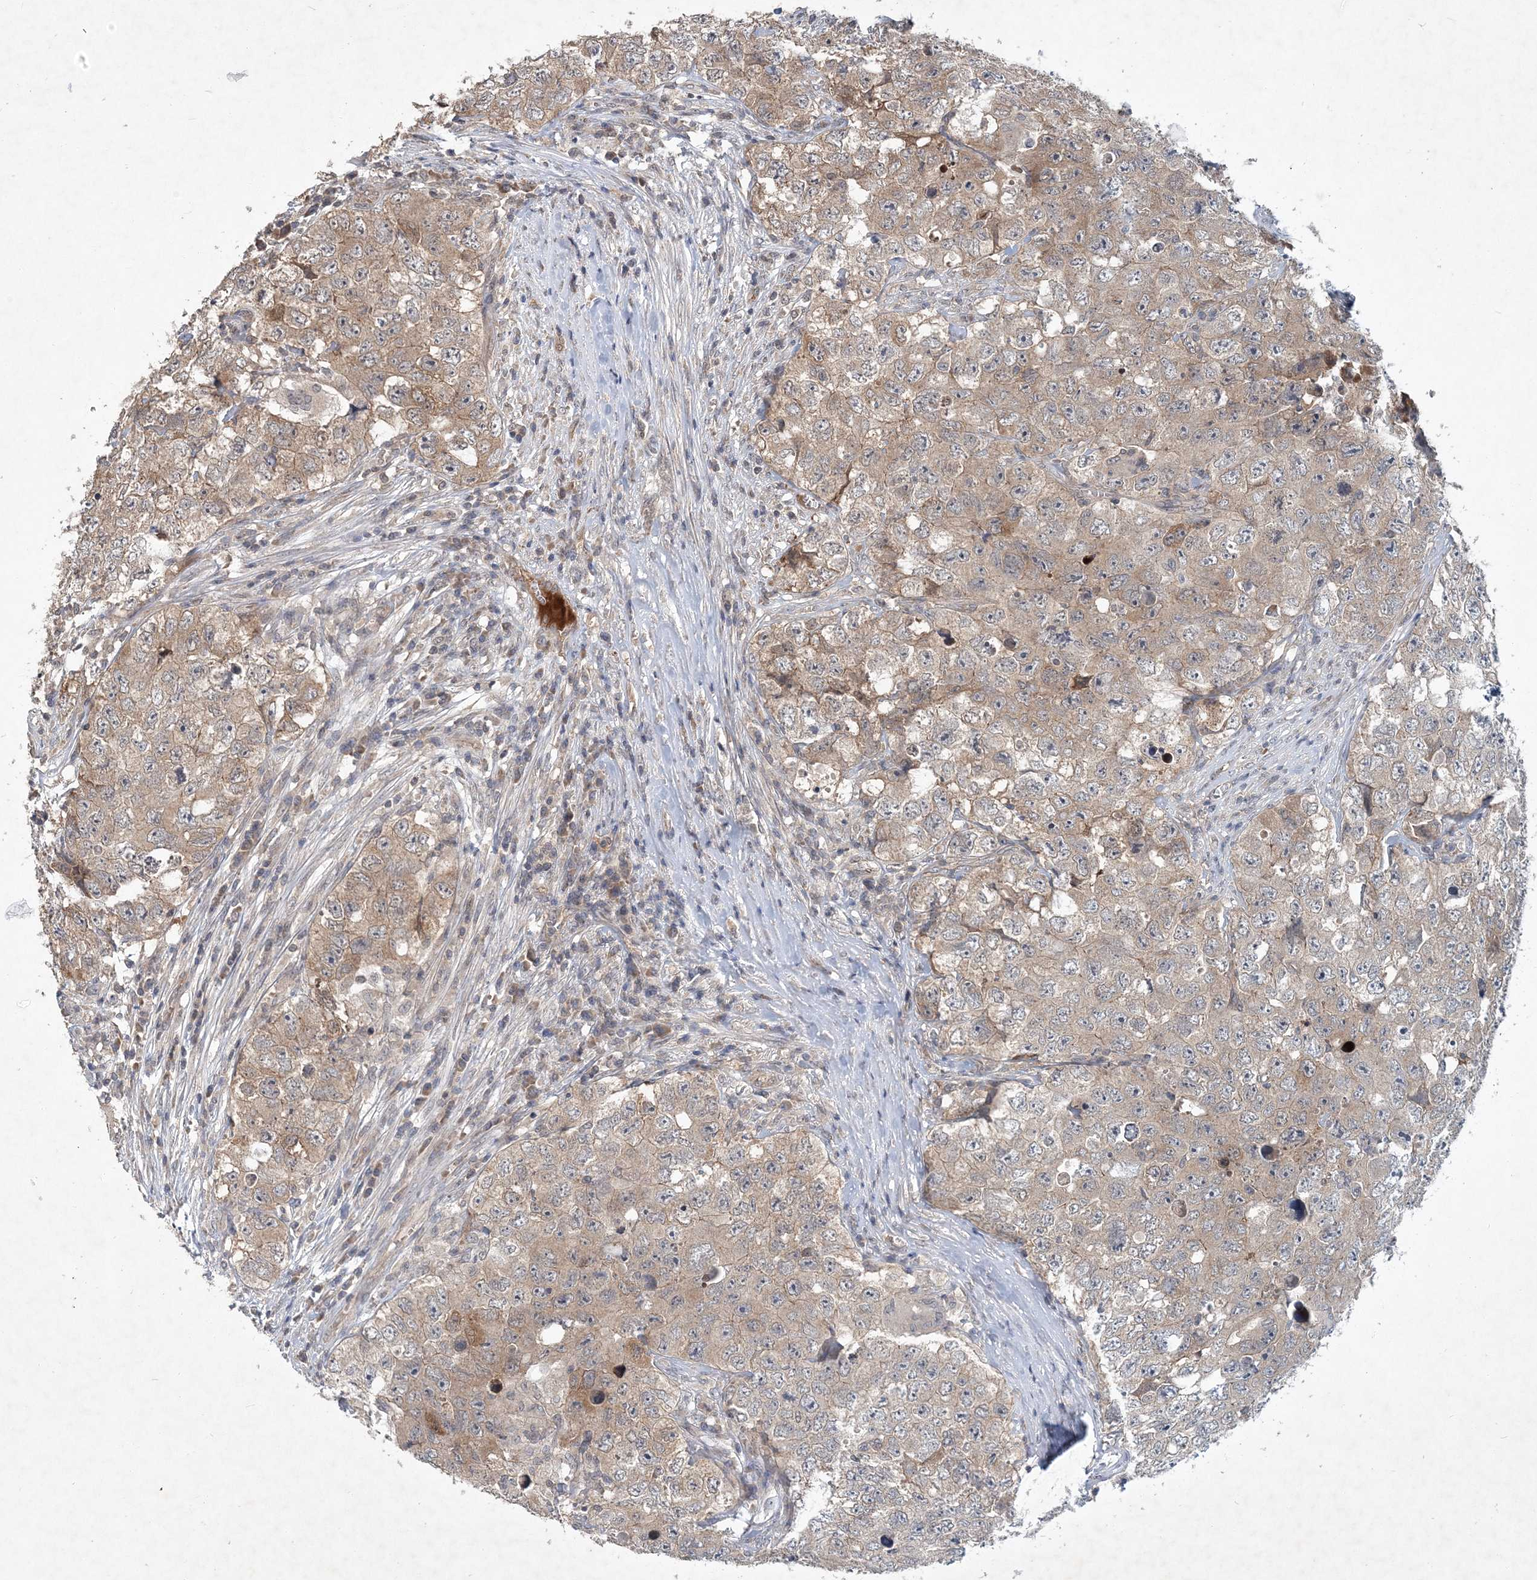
{"staining": {"intensity": "weak", "quantity": ">75%", "location": "cytoplasmic/membranous"}, "tissue": "testis cancer", "cell_type": "Tumor cells", "image_type": "cancer", "snomed": [{"axis": "morphology", "description": "Seminoma, NOS"}, {"axis": "morphology", "description": "Carcinoma, Embryonal, NOS"}, {"axis": "topography", "description": "Testis"}], "caption": "There is low levels of weak cytoplasmic/membranous positivity in tumor cells of embryonal carcinoma (testis), as demonstrated by immunohistochemical staining (brown color).", "gene": "RNF25", "patient": {"sex": "male", "age": 43}}